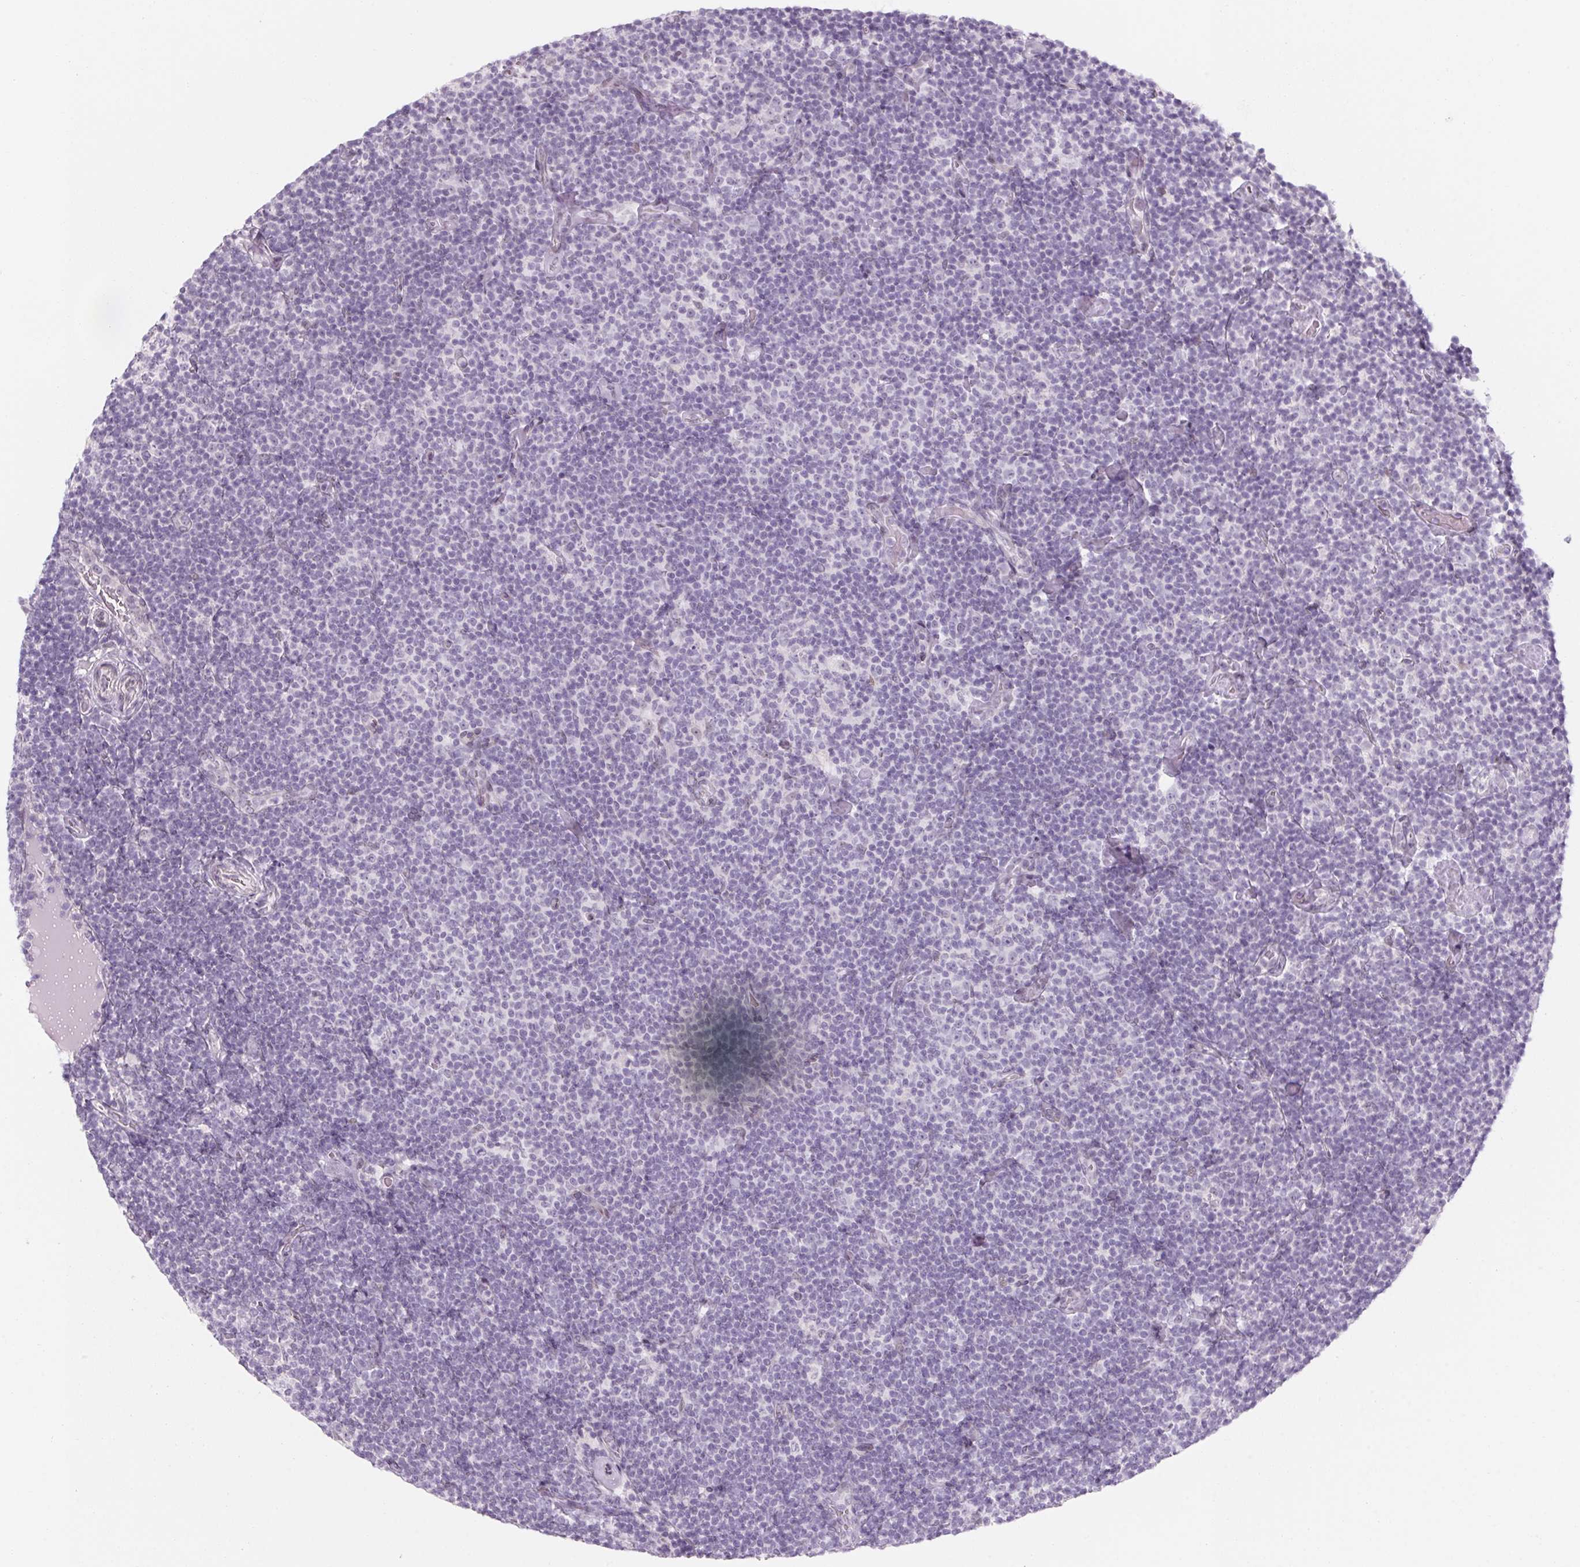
{"staining": {"intensity": "negative", "quantity": "none", "location": "none"}, "tissue": "lymphoma", "cell_type": "Tumor cells", "image_type": "cancer", "snomed": [{"axis": "morphology", "description": "Malignant lymphoma, non-Hodgkin's type, Low grade"}, {"axis": "topography", "description": "Lymph node"}], "caption": "Immunohistochemistry image of lymphoma stained for a protein (brown), which exhibits no expression in tumor cells.", "gene": "KCNQ2", "patient": {"sex": "male", "age": 81}}